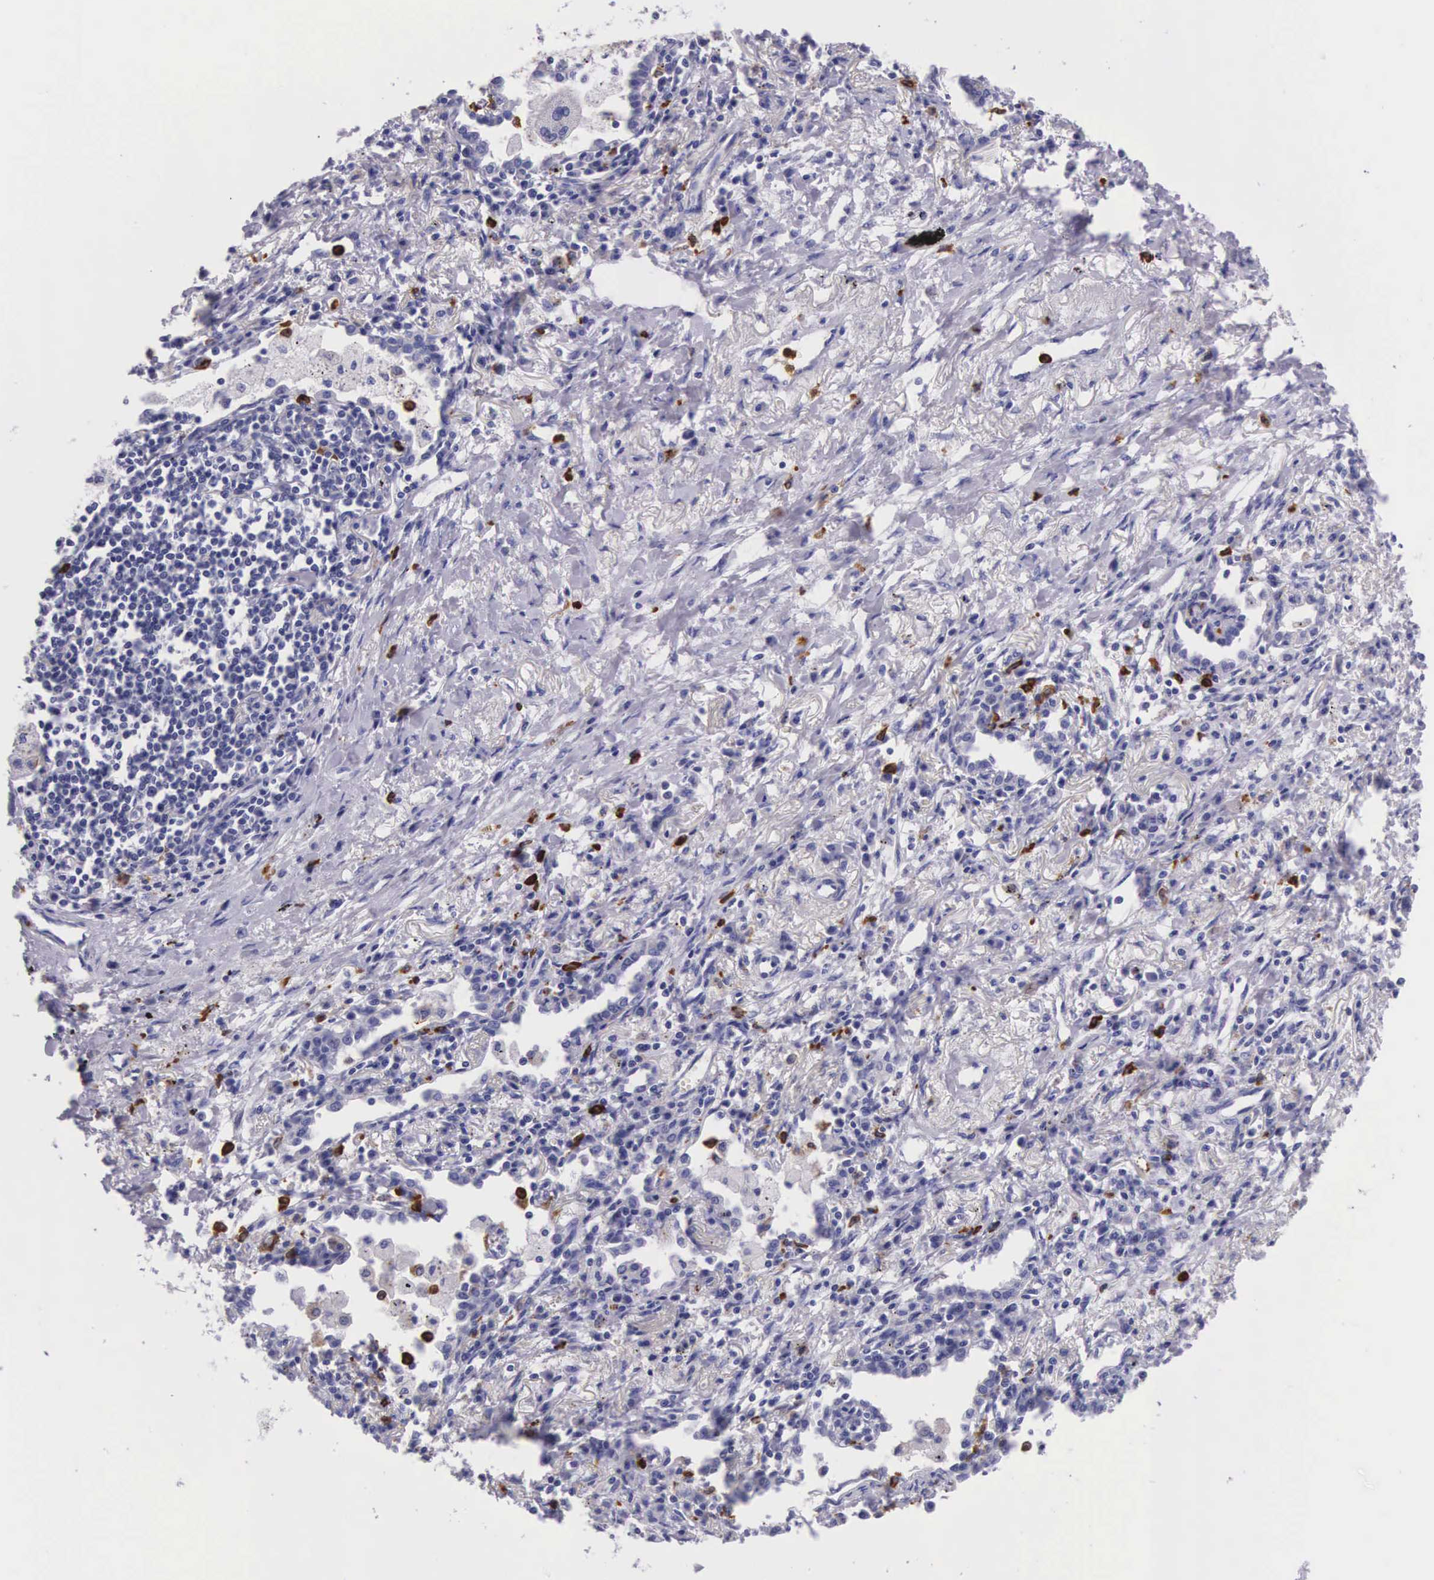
{"staining": {"intensity": "negative", "quantity": "none", "location": "none"}, "tissue": "lung cancer", "cell_type": "Tumor cells", "image_type": "cancer", "snomed": [{"axis": "morphology", "description": "Adenocarcinoma, NOS"}, {"axis": "topography", "description": "Lung"}], "caption": "IHC image of neoplastic tissue: human adenocarcinoma (lung) stained with DAB demonstrates no significant protein expression in tumor cells.", "gene": "FCN1", "patient": {"sex": "male", "age": 60}}